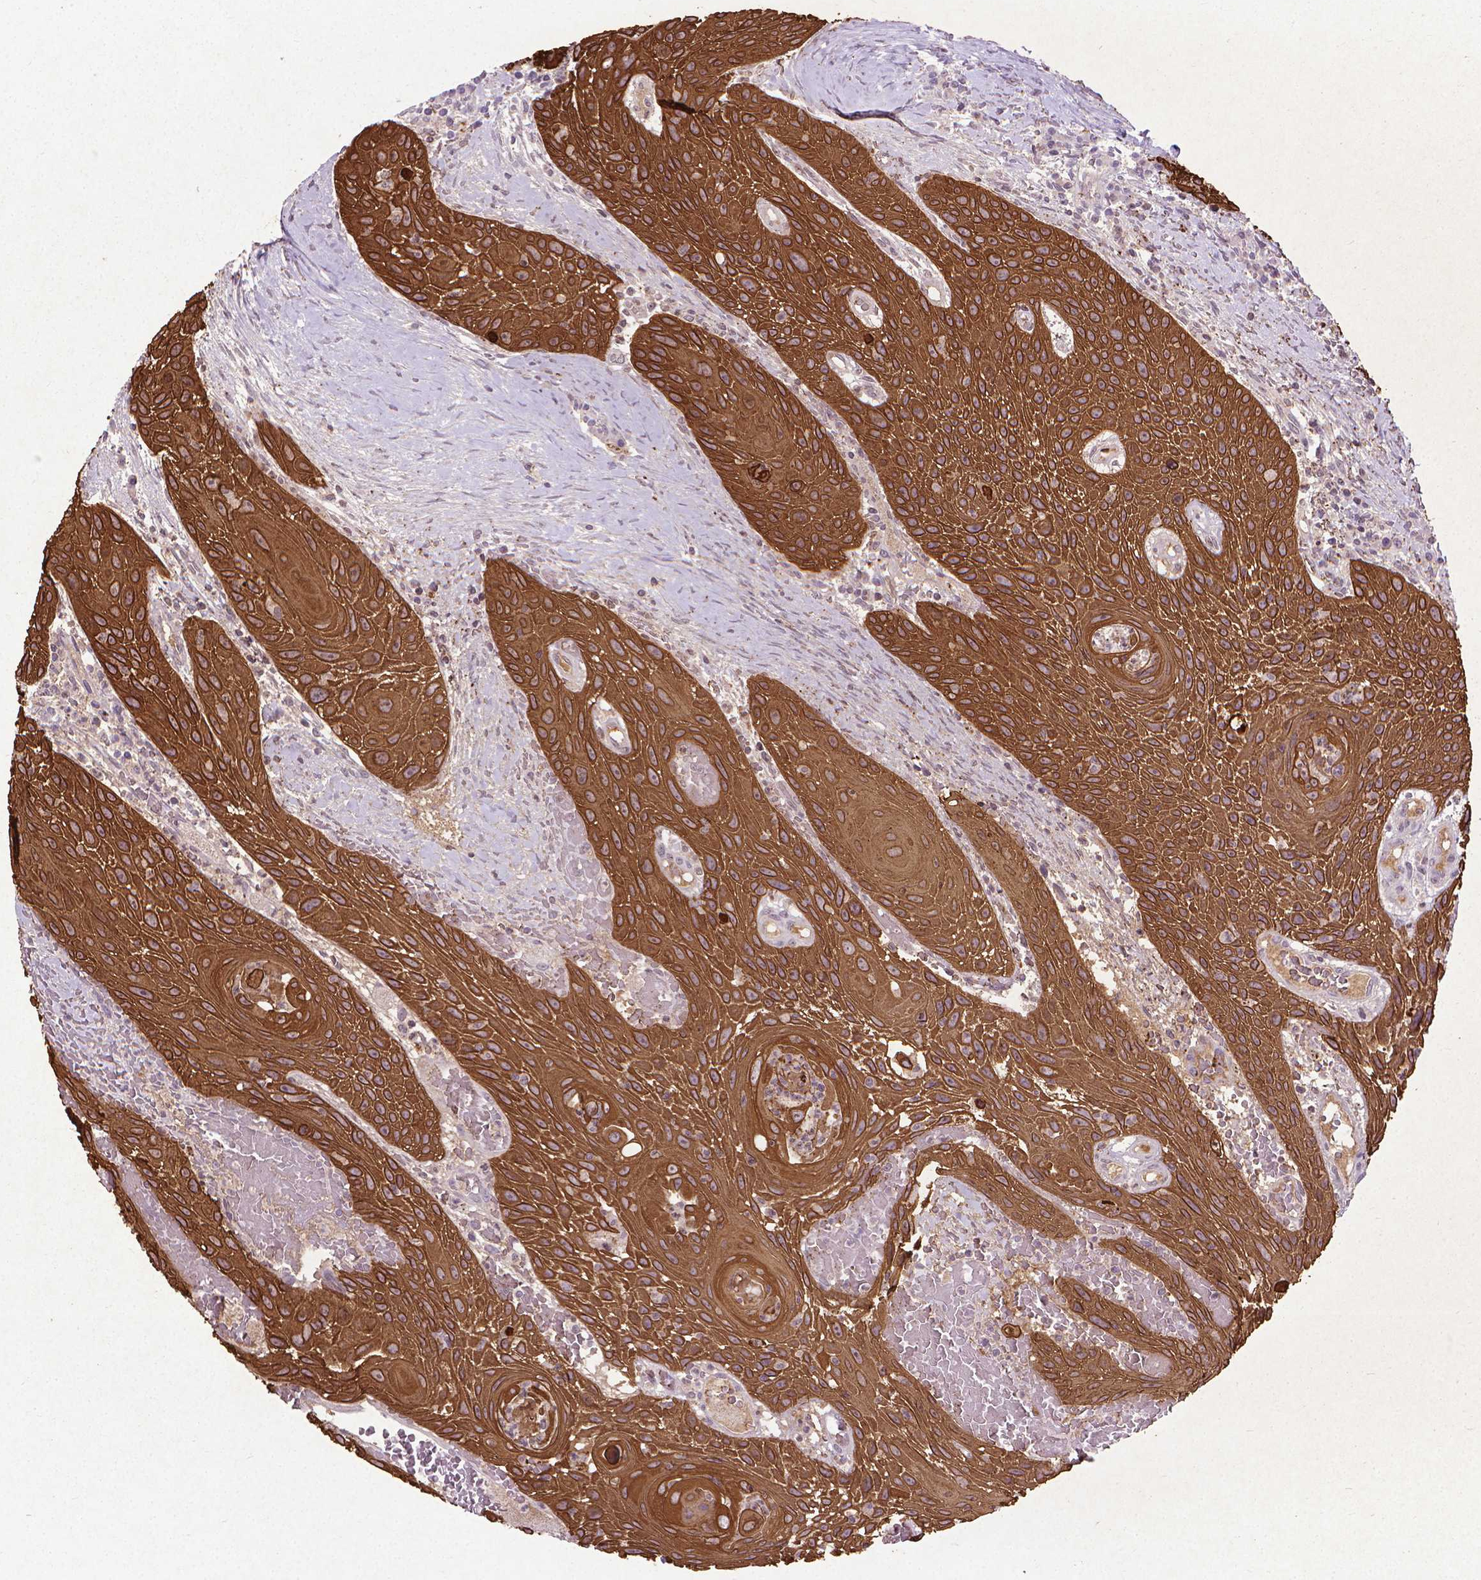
{"staining": {"intensity": "strong", "quantity": ">75%", "location": "cytoplasmic/membranous"}, "tissue": "head and neck cancer", "cell_type": "Tumor cells", "image_type": "cancer", "snomed": [{"axis": "morphology", "description": "Squamous cell carcinoma, NOS"}, {"axis": "topography", "description": "Head-Neck"}], "caption": "Head and neck cancer (squamous cell carcinoma) tissue demonstrates strong cytoplasmic/membranous staining in approximately >75% of tumor cells, visualized by immunohistochemistry.", "gene": "KRT5", "patient": {"sex": "male", "age": 69}}